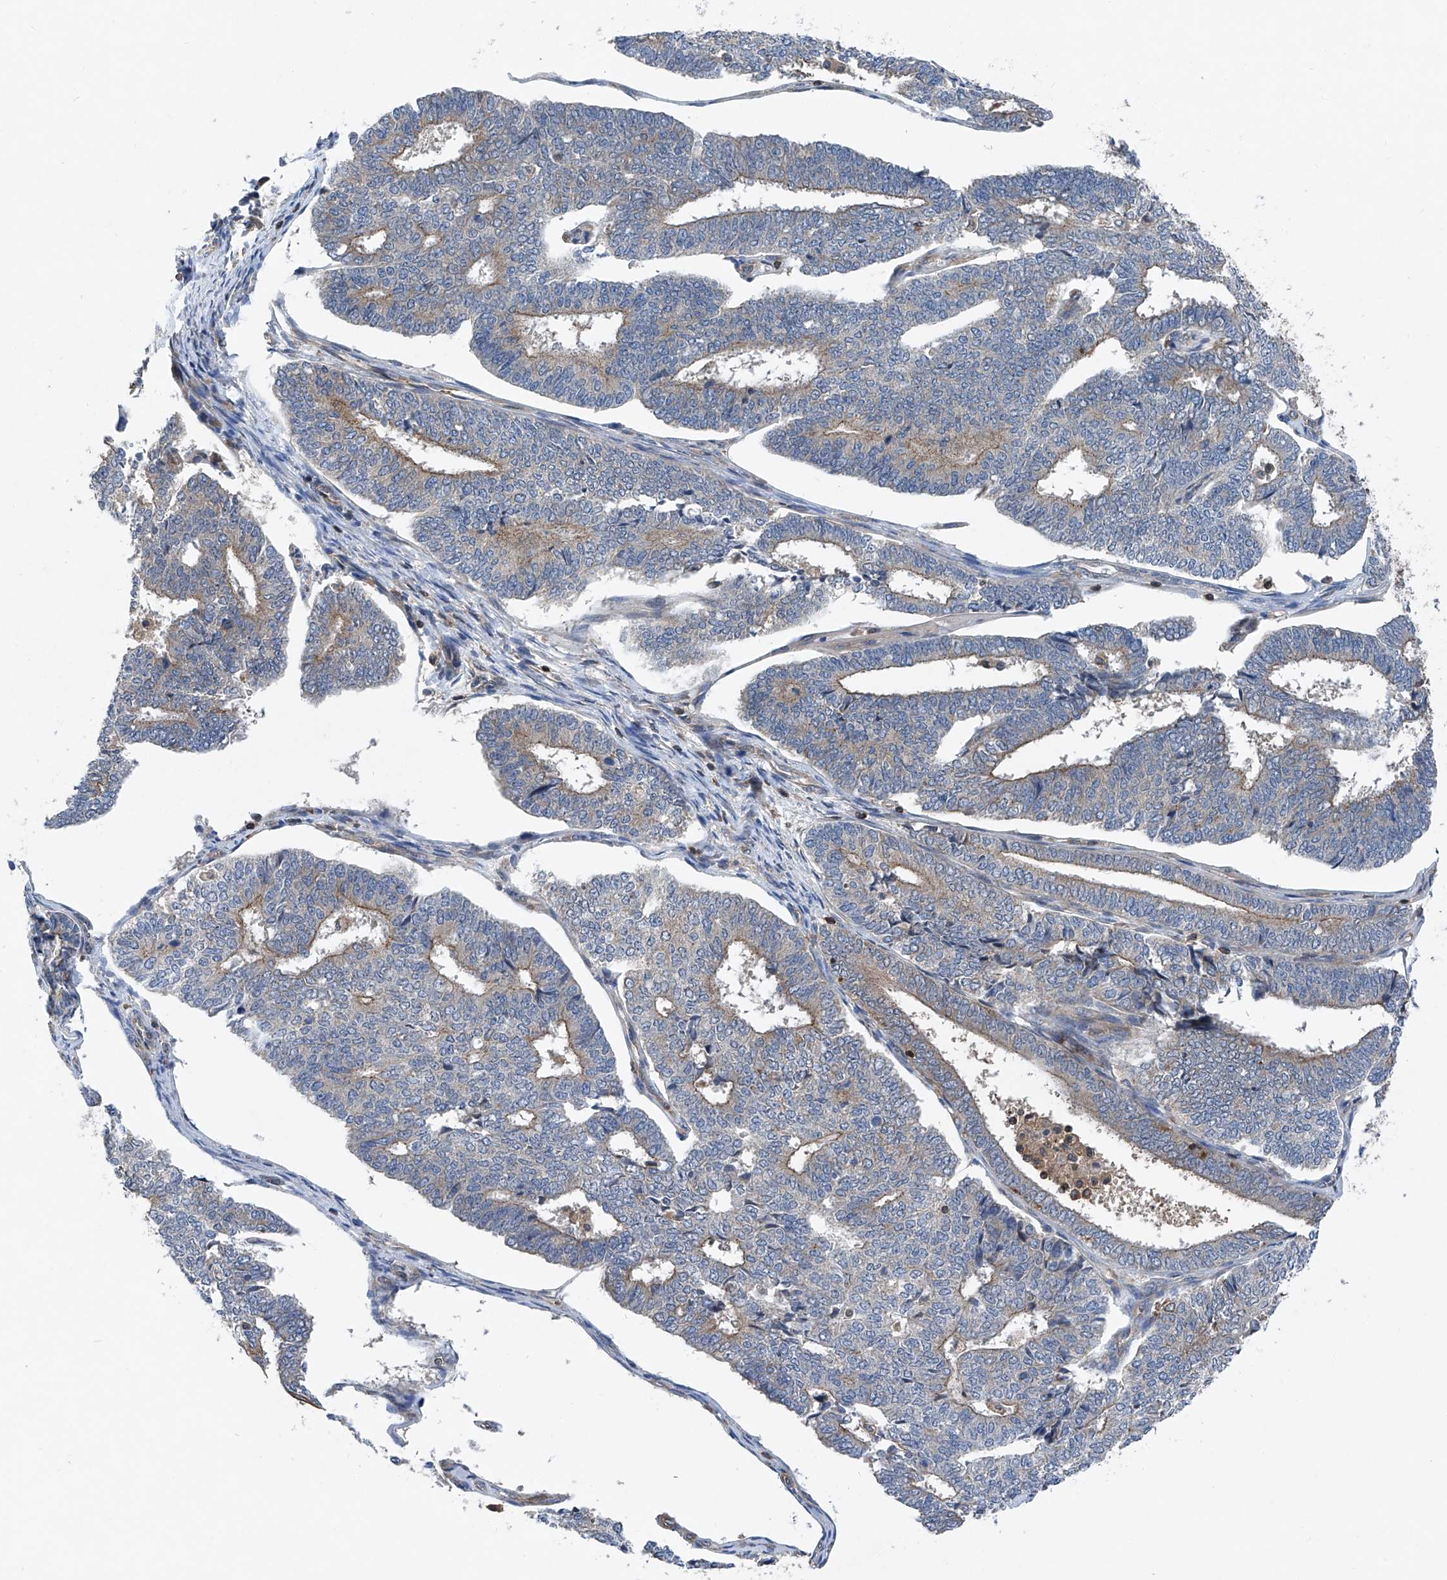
{"staining": {"intensity": "weak", "quantity": "25%-75%", "location": "cytoplasmic/membranous"}, "tissue": "endometrial cancer", "cell_type": "Tumor cells", "image_type": "cancer", "snomed": [{"axis": "morphology", "description": "Adenocarcinoma, NOS"}, {"axis": "topography", "description": "Endometrium"}], "caption": "The photomicrograph demonstrates immunohistochemical staining of endometrial adenocarcinoma. There is weak cytoplasmic/membranous expression is seen in approximately 25%-75% of tumor cells.", "gene": "TRIM38", "patient": {"sex": "female", "age": 70}}